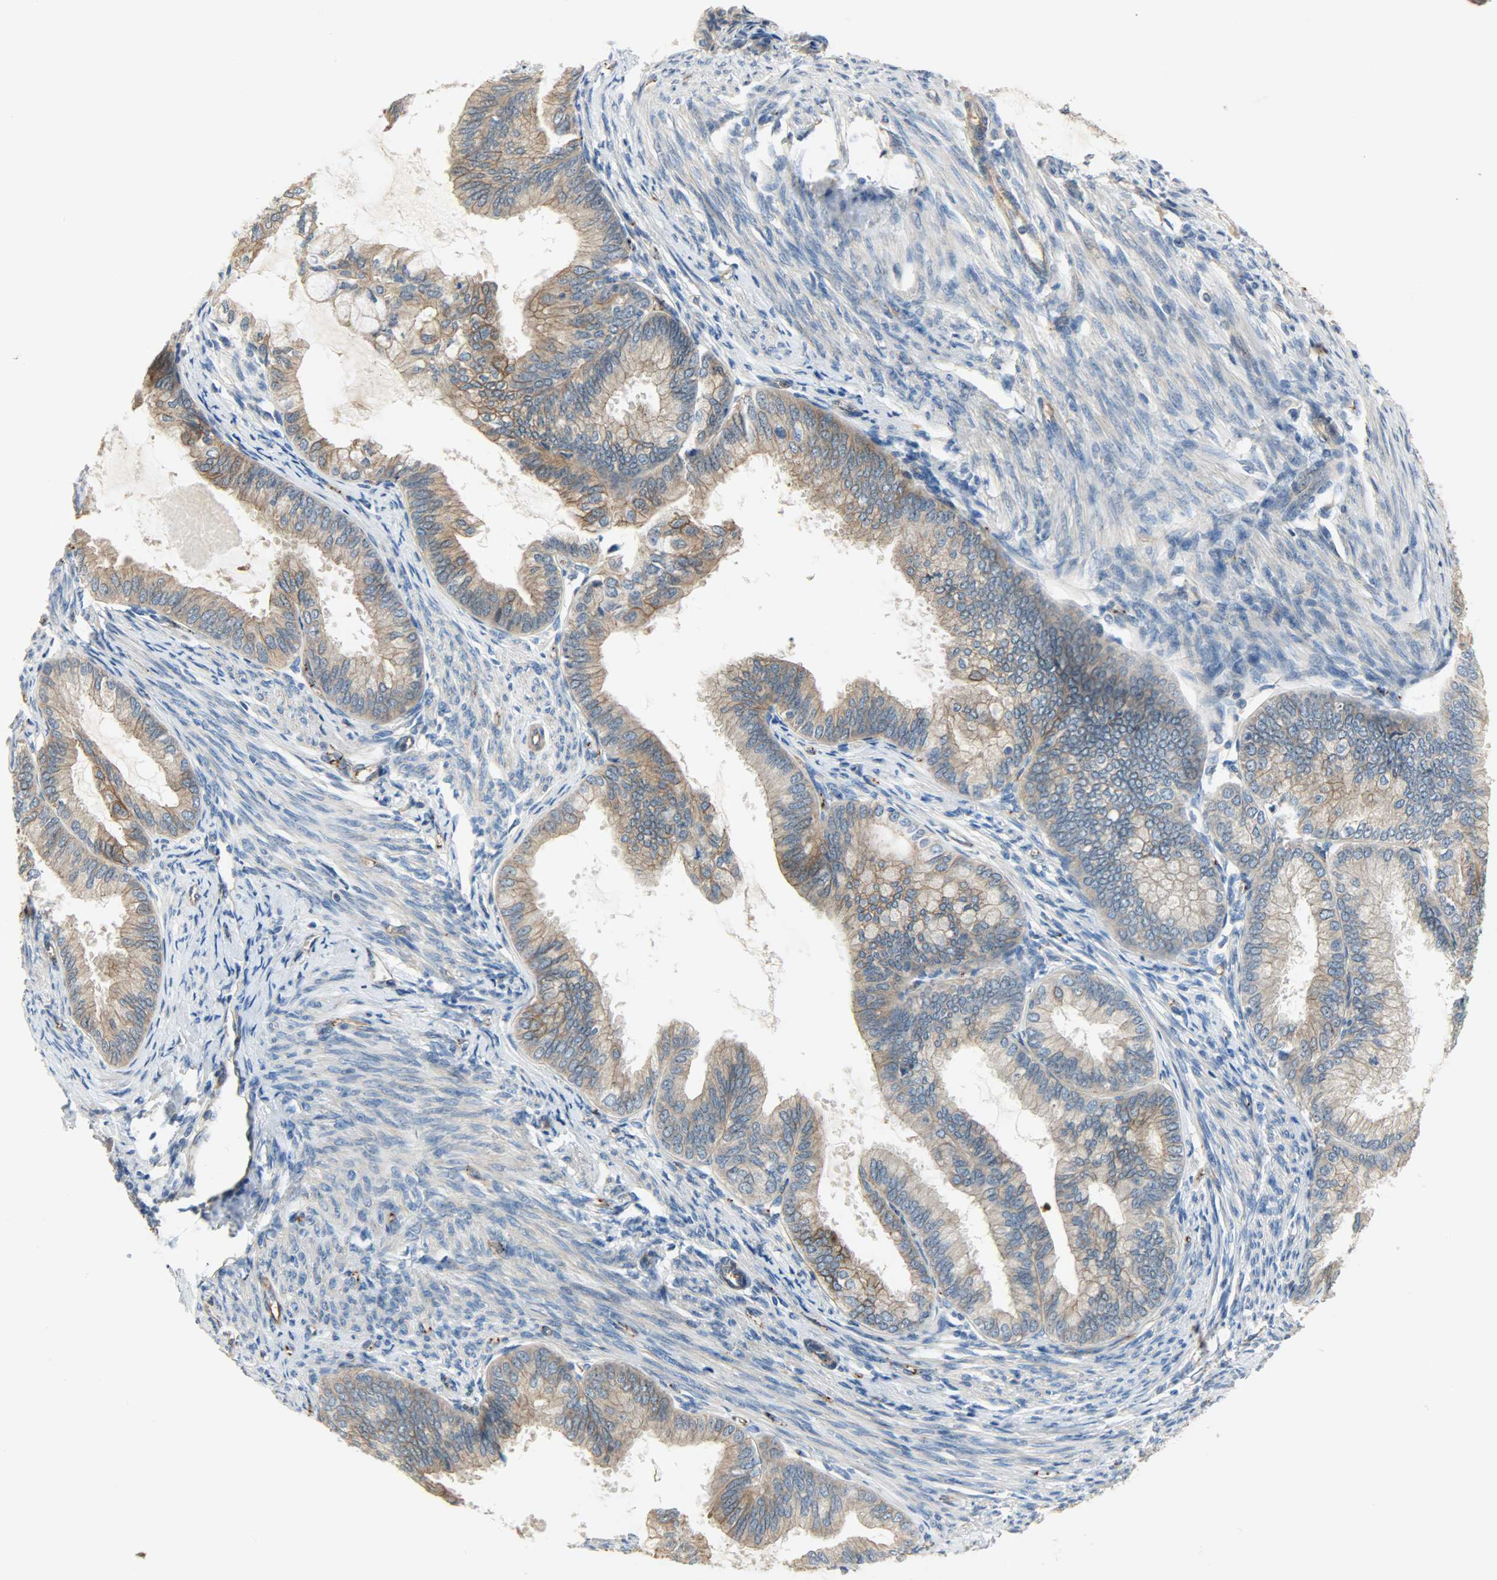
{"staining": {"intensity": "moderate", "quantity": ">75%", "location": "cytoplasmic/membranous"}, "tissue": "endometrial cancer", "cell_type": "Tumor cells", "image_type": "cancer", "snomed": [{"axis": "morphology", "description": "Adenocarcinoma, NOS"}, {"axis": "topography", "description": "Endometrium"}], "caption": "Immunohistochemistry of human endometrial adenocarcinoma reveals medium levels of moderate cytoplasmic/membranous staining in approximately >75% of tumor cells.", "gene": "KIAA1217", "patient": {"sex": "female", "age": 86}}